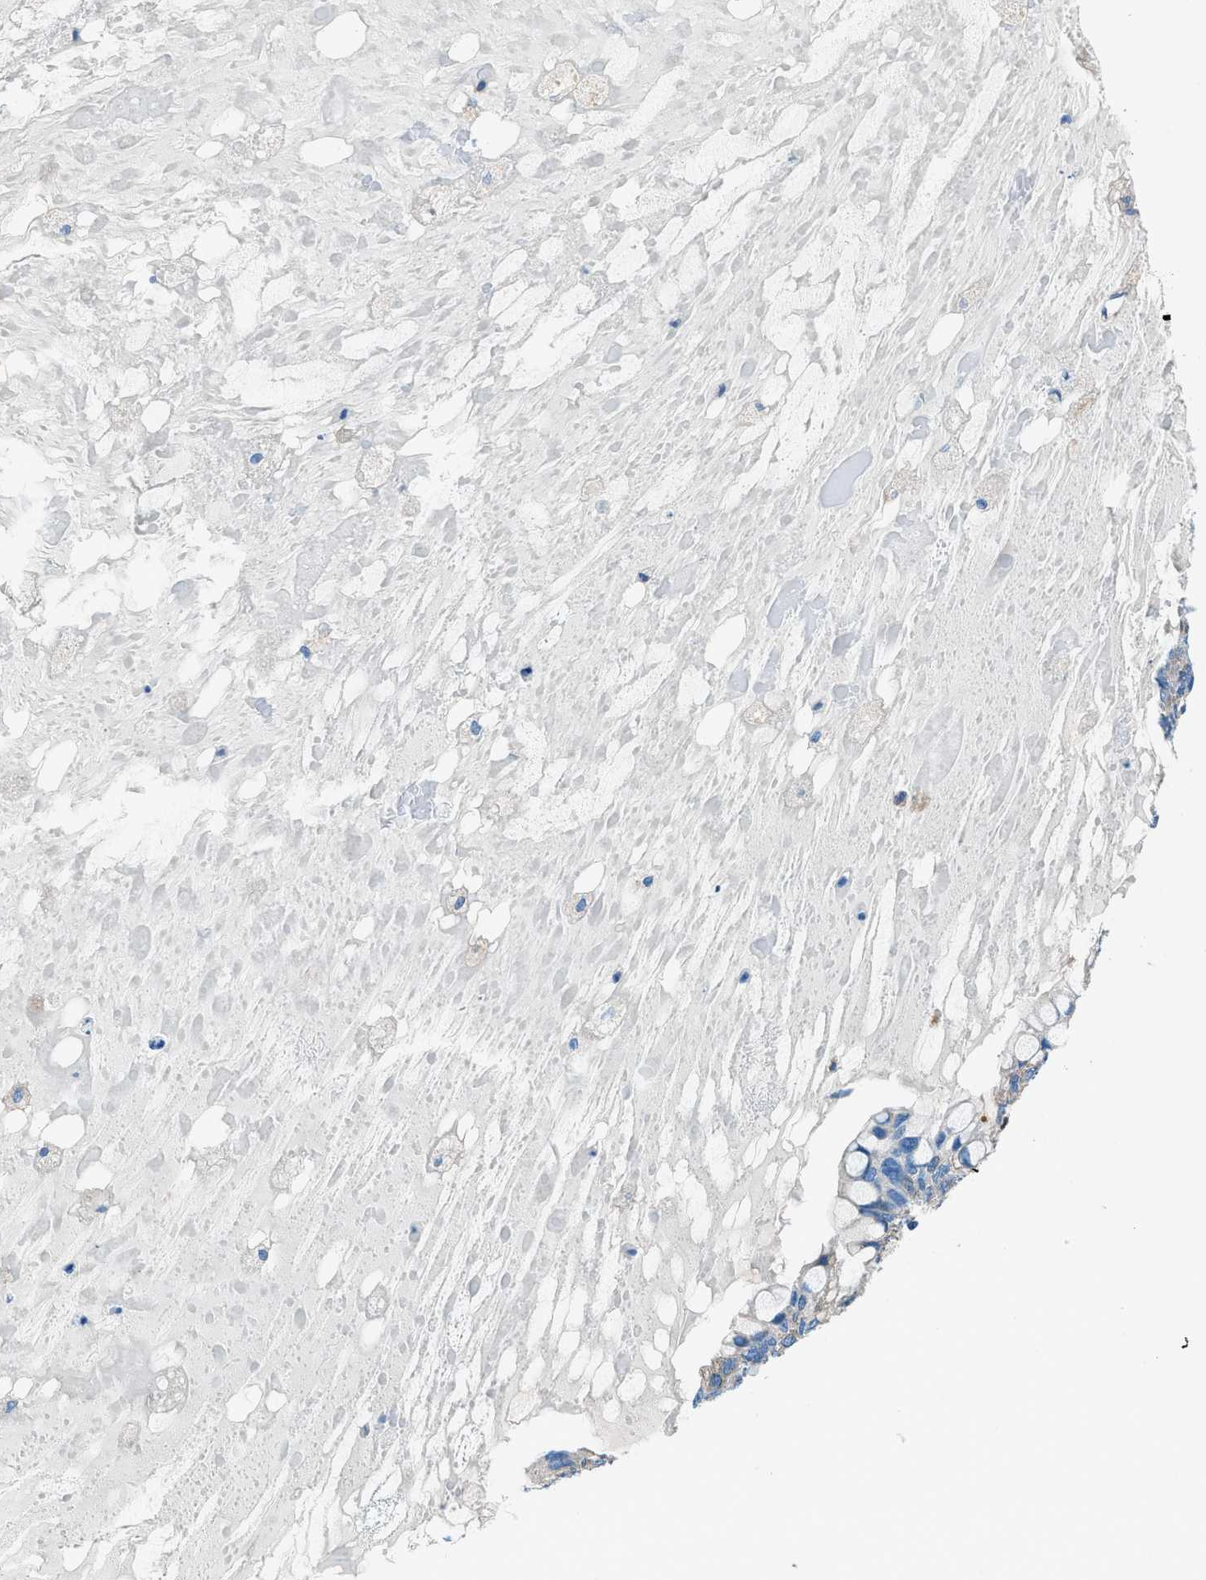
{"staining": {"intensity": "moderate", "quantity": "25%-75%", "location": "cytoplasmic/membranous"}, "tissue": "ovarian cancer", "cell_type": "Tumor cells", "image_type": "cancer", "snomed": [{"axis": "morphology", "description": "Cystadenocarcinoma, mucinous, NOS"}, {"axis": "topography", "description": "Ovary"}], "caption": "This is a histology image of IHC staining of mucinous cystadenocarcinoma (ovarian), which shows moderate expression in the cytoplasmic/membranous of tumor cells.", "gene": "SARS1", "patient": {"sex": "female", "age": 80}}